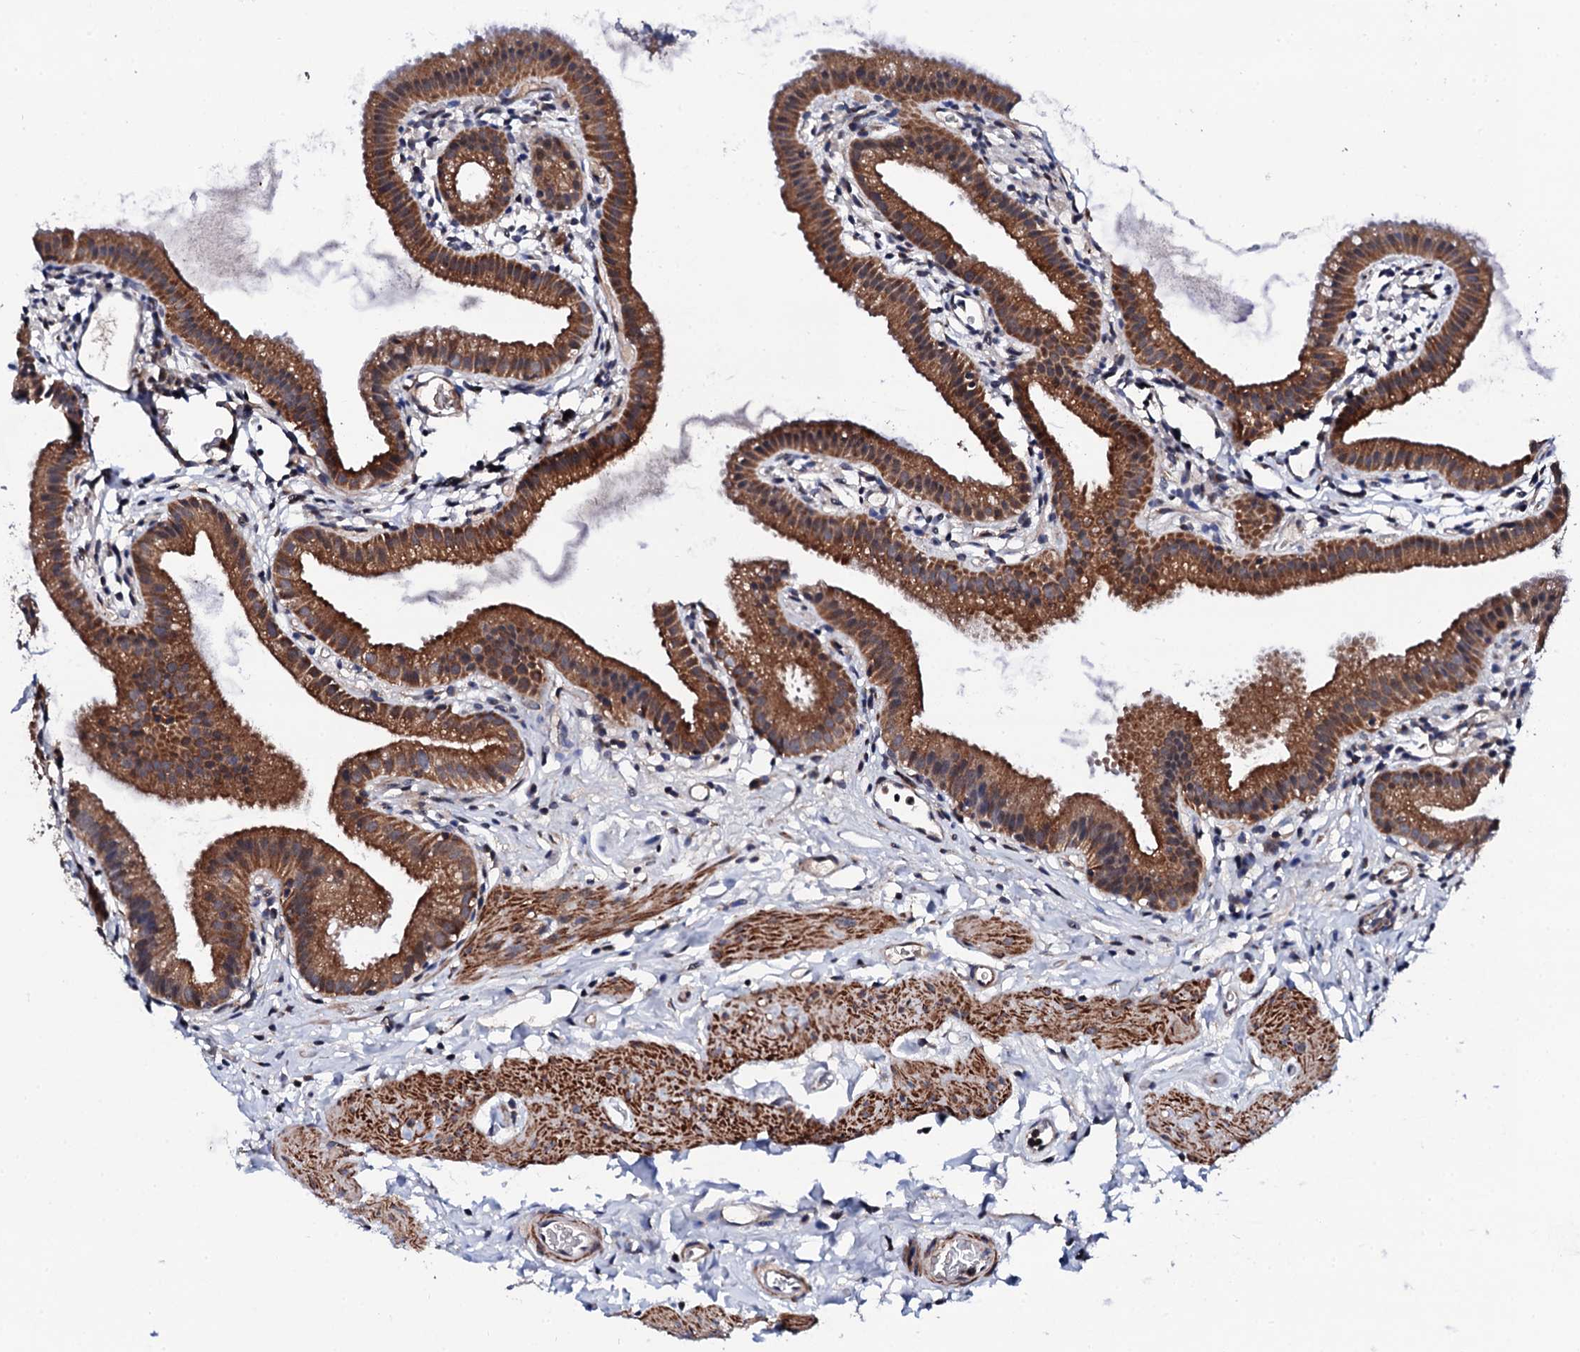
{"staining": {"intensity": "strong", "quantity": ">75%", "location": "cytoplasmic/membranous"}, "tissue": "gallbladder", "cell_type": "Glandular cells", "image_type": "normal", "snomed": [{"axis": "morphology", "description": "Normal tissue, NOS"}, {"axis": "topography", "description": "Gallbladder"}], "caption": "Human gallbladder stained with a brown dye exhibits strong cytoplasmic/membranous positive expression in about >75% of glandular cells.", "gene": "COG4", "patient": {"sex": "female", "age": 46}}